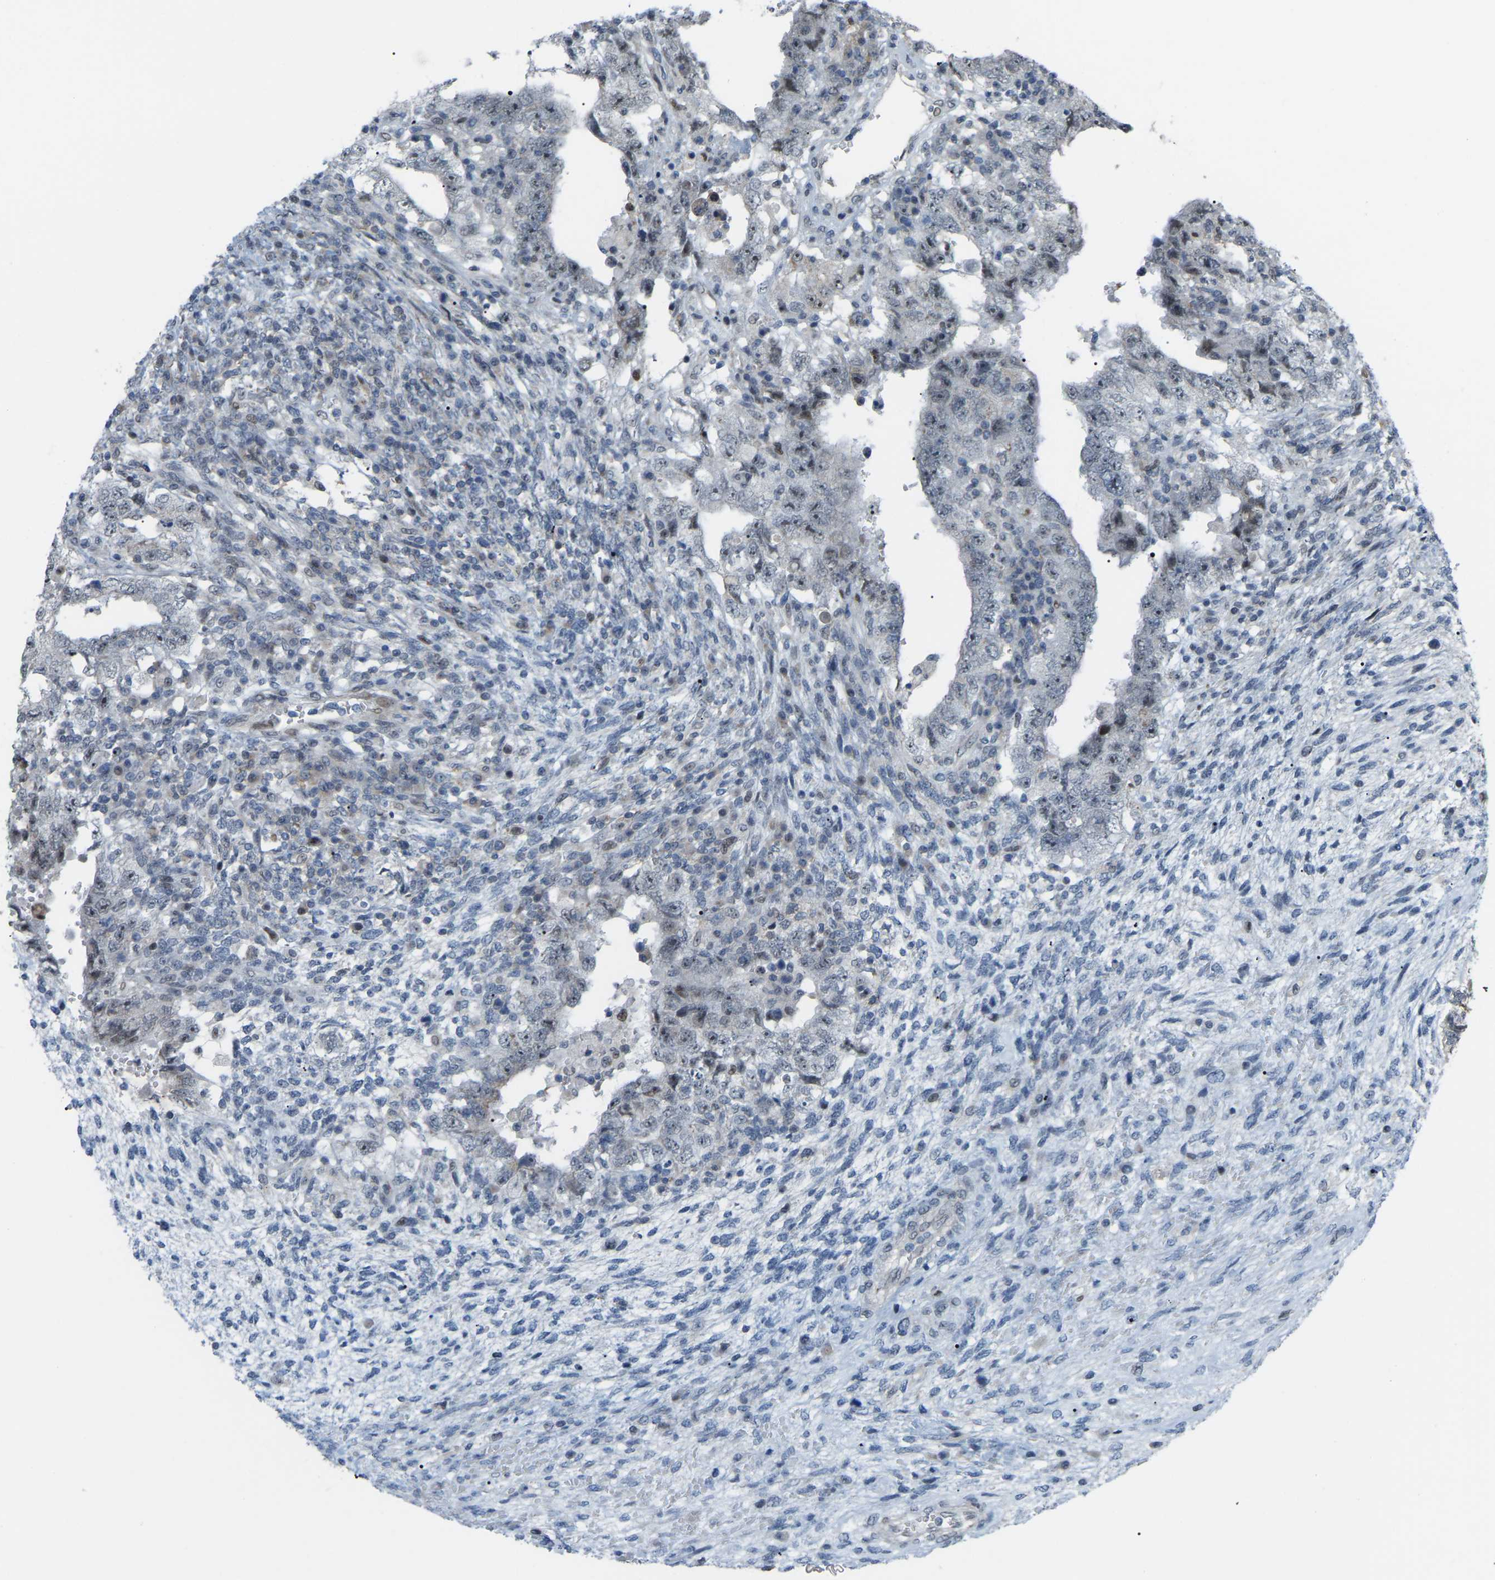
{"staining": {"intensity": "negative", "quantity": "none", "location": "none"}, "tissue": "testis cancer", "cell_type": "Tumor cells", "image_type": "cancer", "snomed": [{"axis": "morphology", "description": "Carcinoma, Embryonal, NOS"}, {"axis": "topography", "description": "Testis"}], "caption": "Immunohistochemical staining of human embryonal carcinoma (testis) displays no significant staining in tumor cells.", "gene": "CROT", "patient": {"sex": "male", "age": 26}}